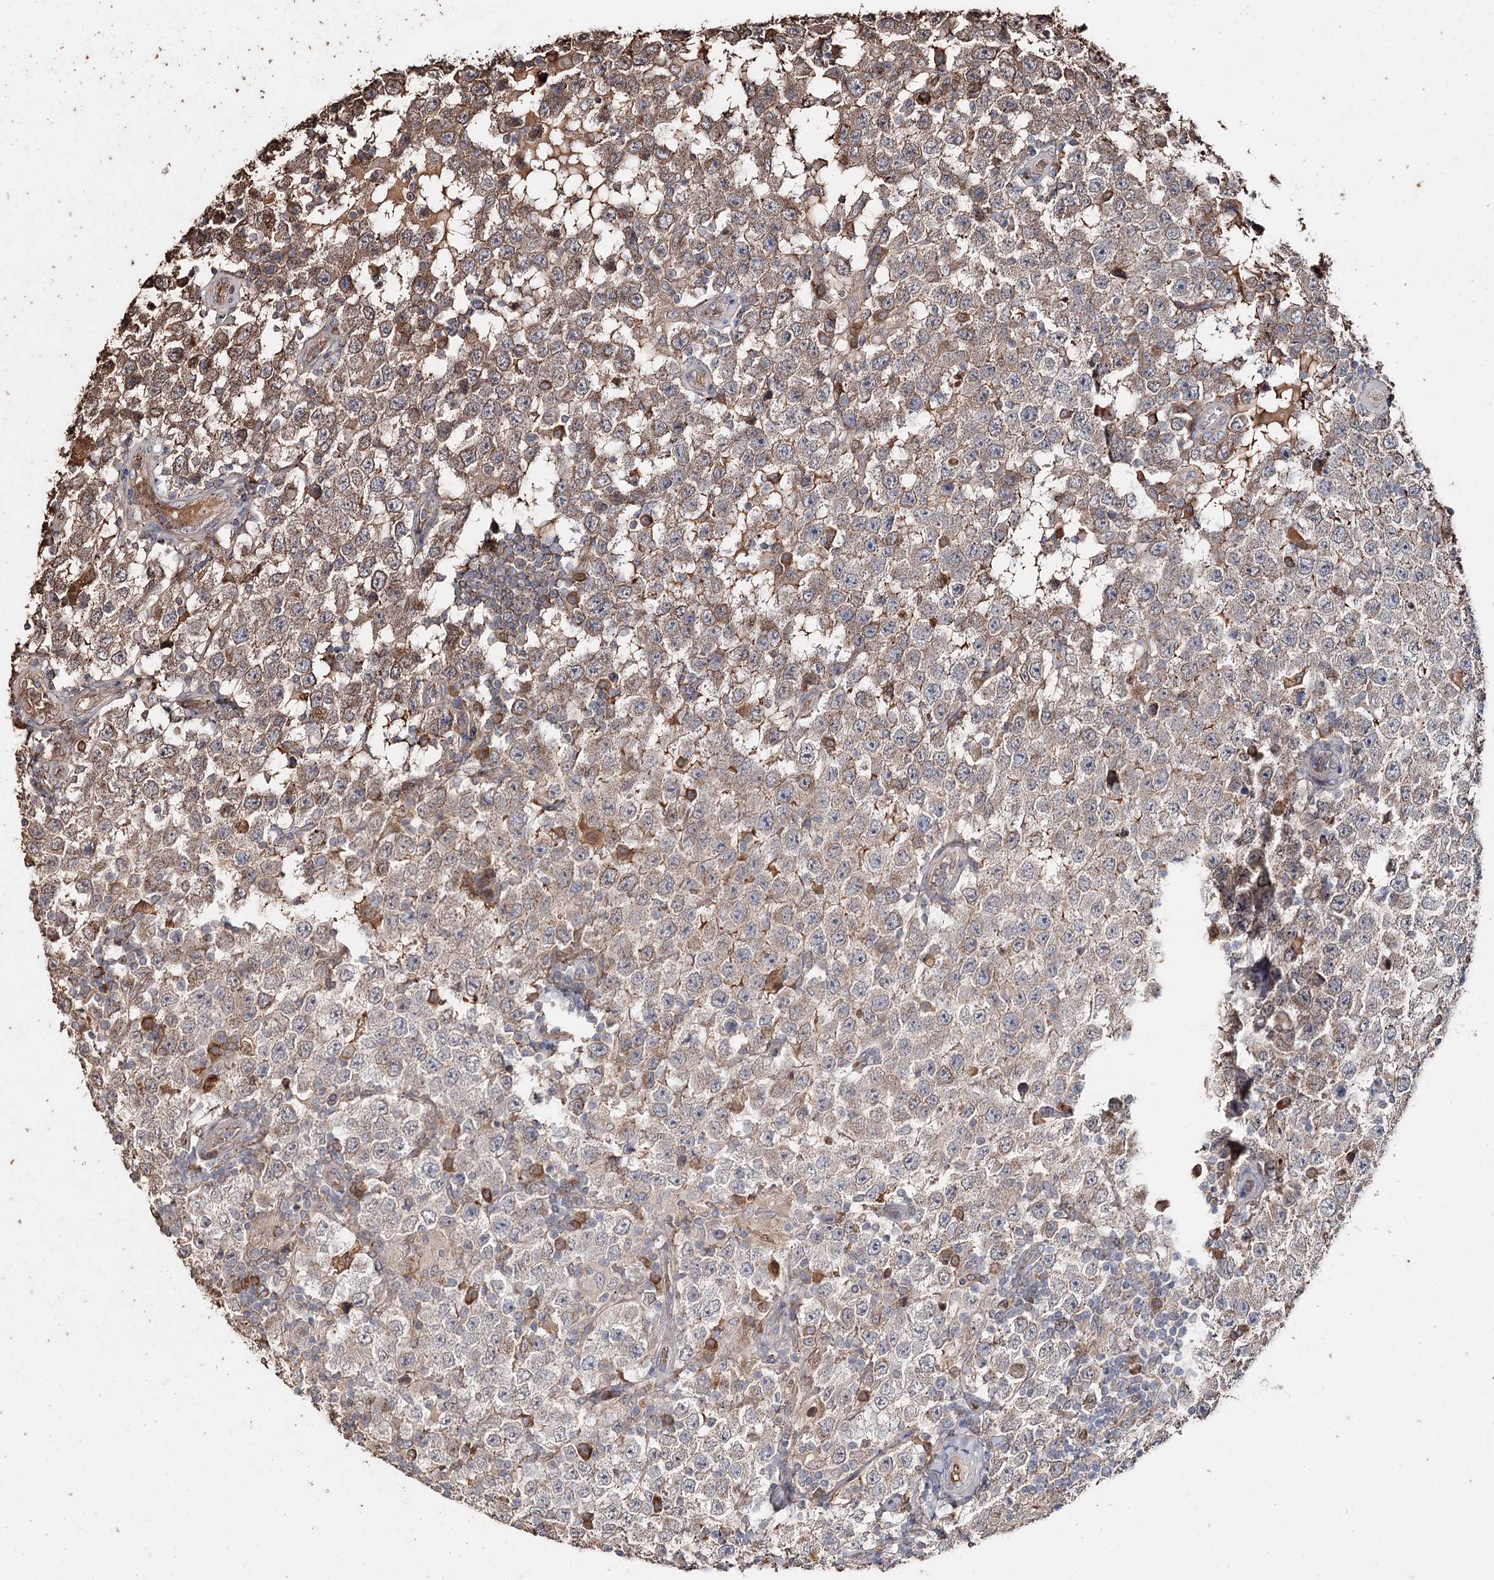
{"staining": {"intensity": "weak", "quantity": "25%-75%", "location": "cytoplasmic/membranous"}, "tissue": "testis cancer", "cell_type": "Tumor cells", "image_type": "cancer", "snomed": [{"axis": "morphology", "description": "Normal tissue, NOS"}, {"axis": "morphology", "description": "Urothelial carcinoma, High grade"}, {"axis": "morphology", "description": "Seminoma, NOS"}, {"axis": "morphology", "description": "Carcinoma, Embryonal, NOS"}, {"axis": "topography", "description": "Urinary bladder"}, {"axis": "topography", "description": "Testis"}], "caption": "Brown immunohistochemical staining in human urothelial carcinoma (high-grade) (testis) reveals weak cytoplasmic/membranous staining in about 25%-75% of tumor cells. The staining was performed using DAB (3,3'-diaminobenzidine), with brown indicating positive protein expression. Nuclei are stained blue with hematoxylin.", "gene": "SYVN1", "patient": {"sex": "male", "age": 41}}